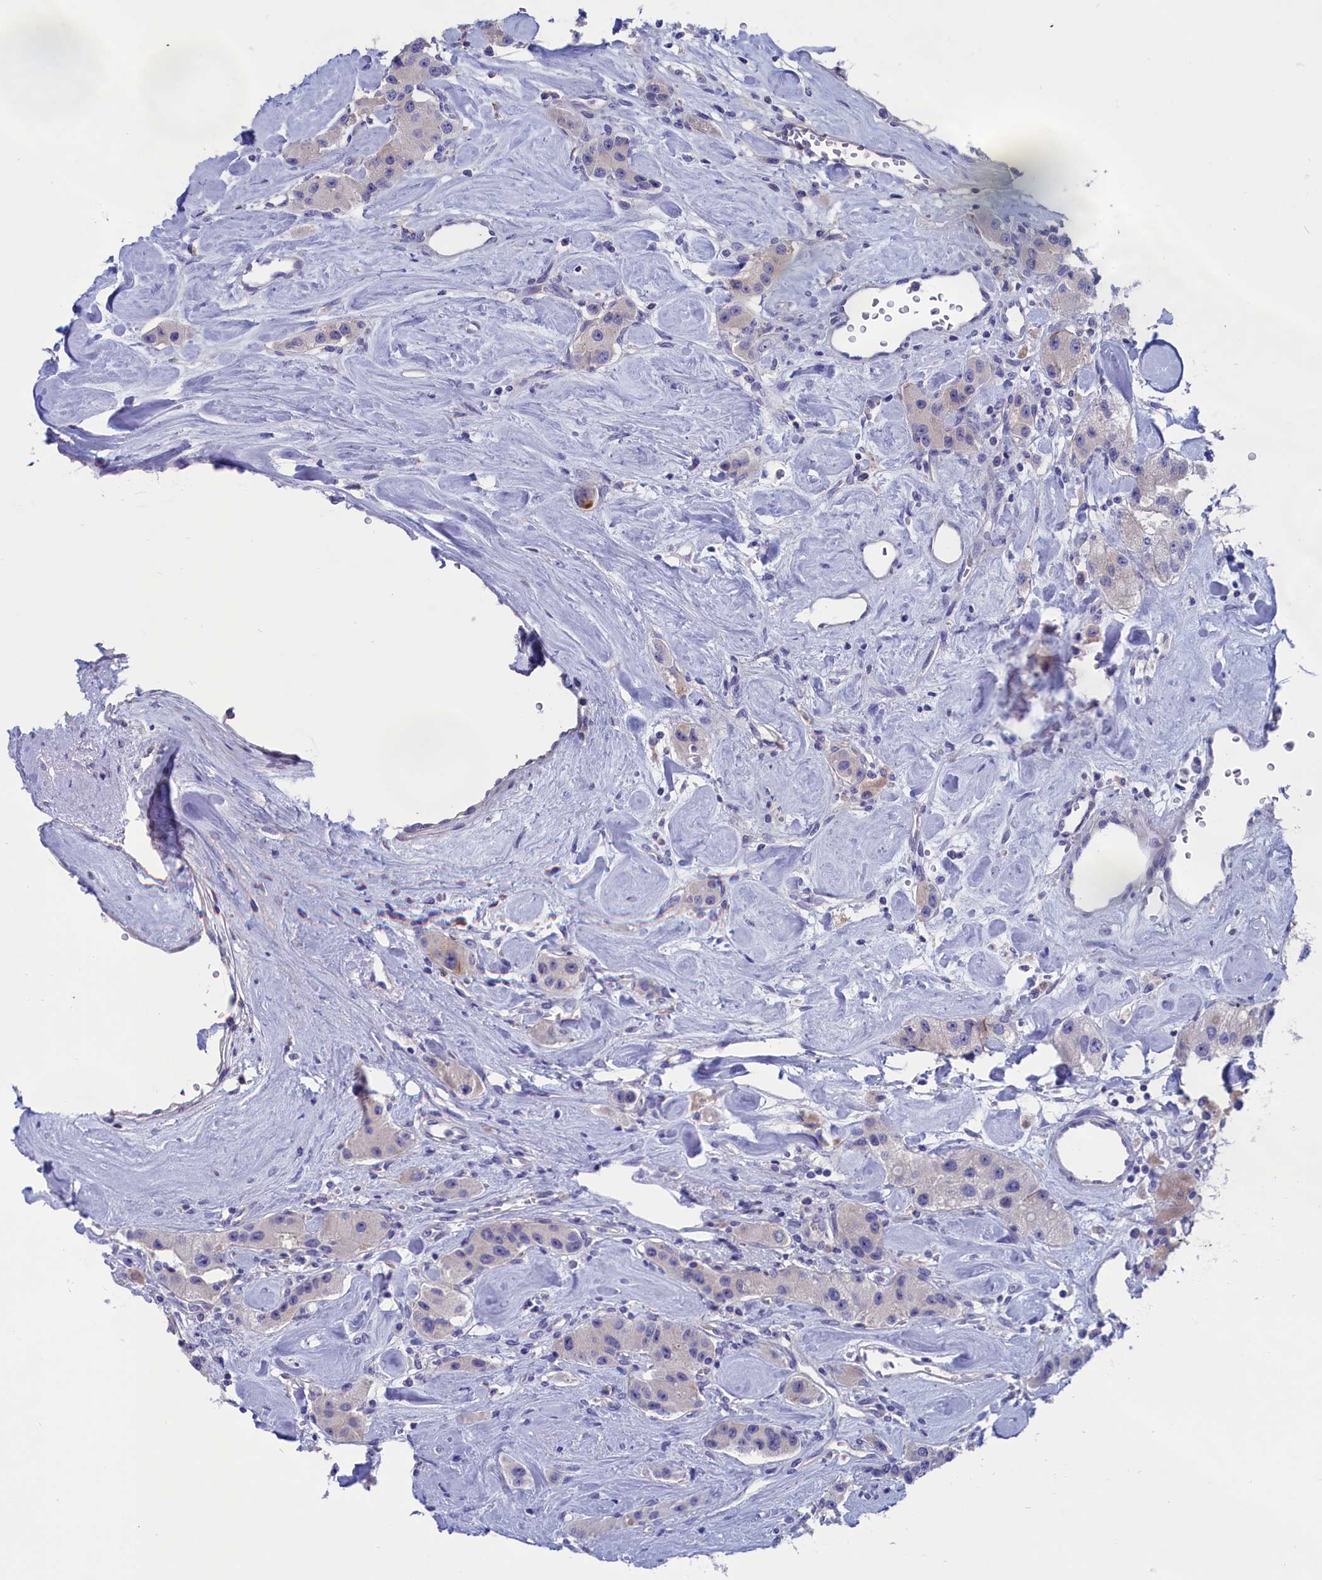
{"staining": {"intensity": "negative", "quantity": "none", "location": "none"}, "tissue": "carcinoid", "cell_type": "Tumor cells", "image_type": "cancer", "snomed": [{"axis": "morphology", "description": "Carcinoid, malignant, NOS"}, {"axis": "topography", "description": "Pancreas"}], "caption": "Immunohistochemistry image of neoplastic tissue: human carcinoid stained with DAB displays no significant protein expression in tumor cells.", "gene": "VPS35L", "patient": {"sex": "male", "age": 41}}